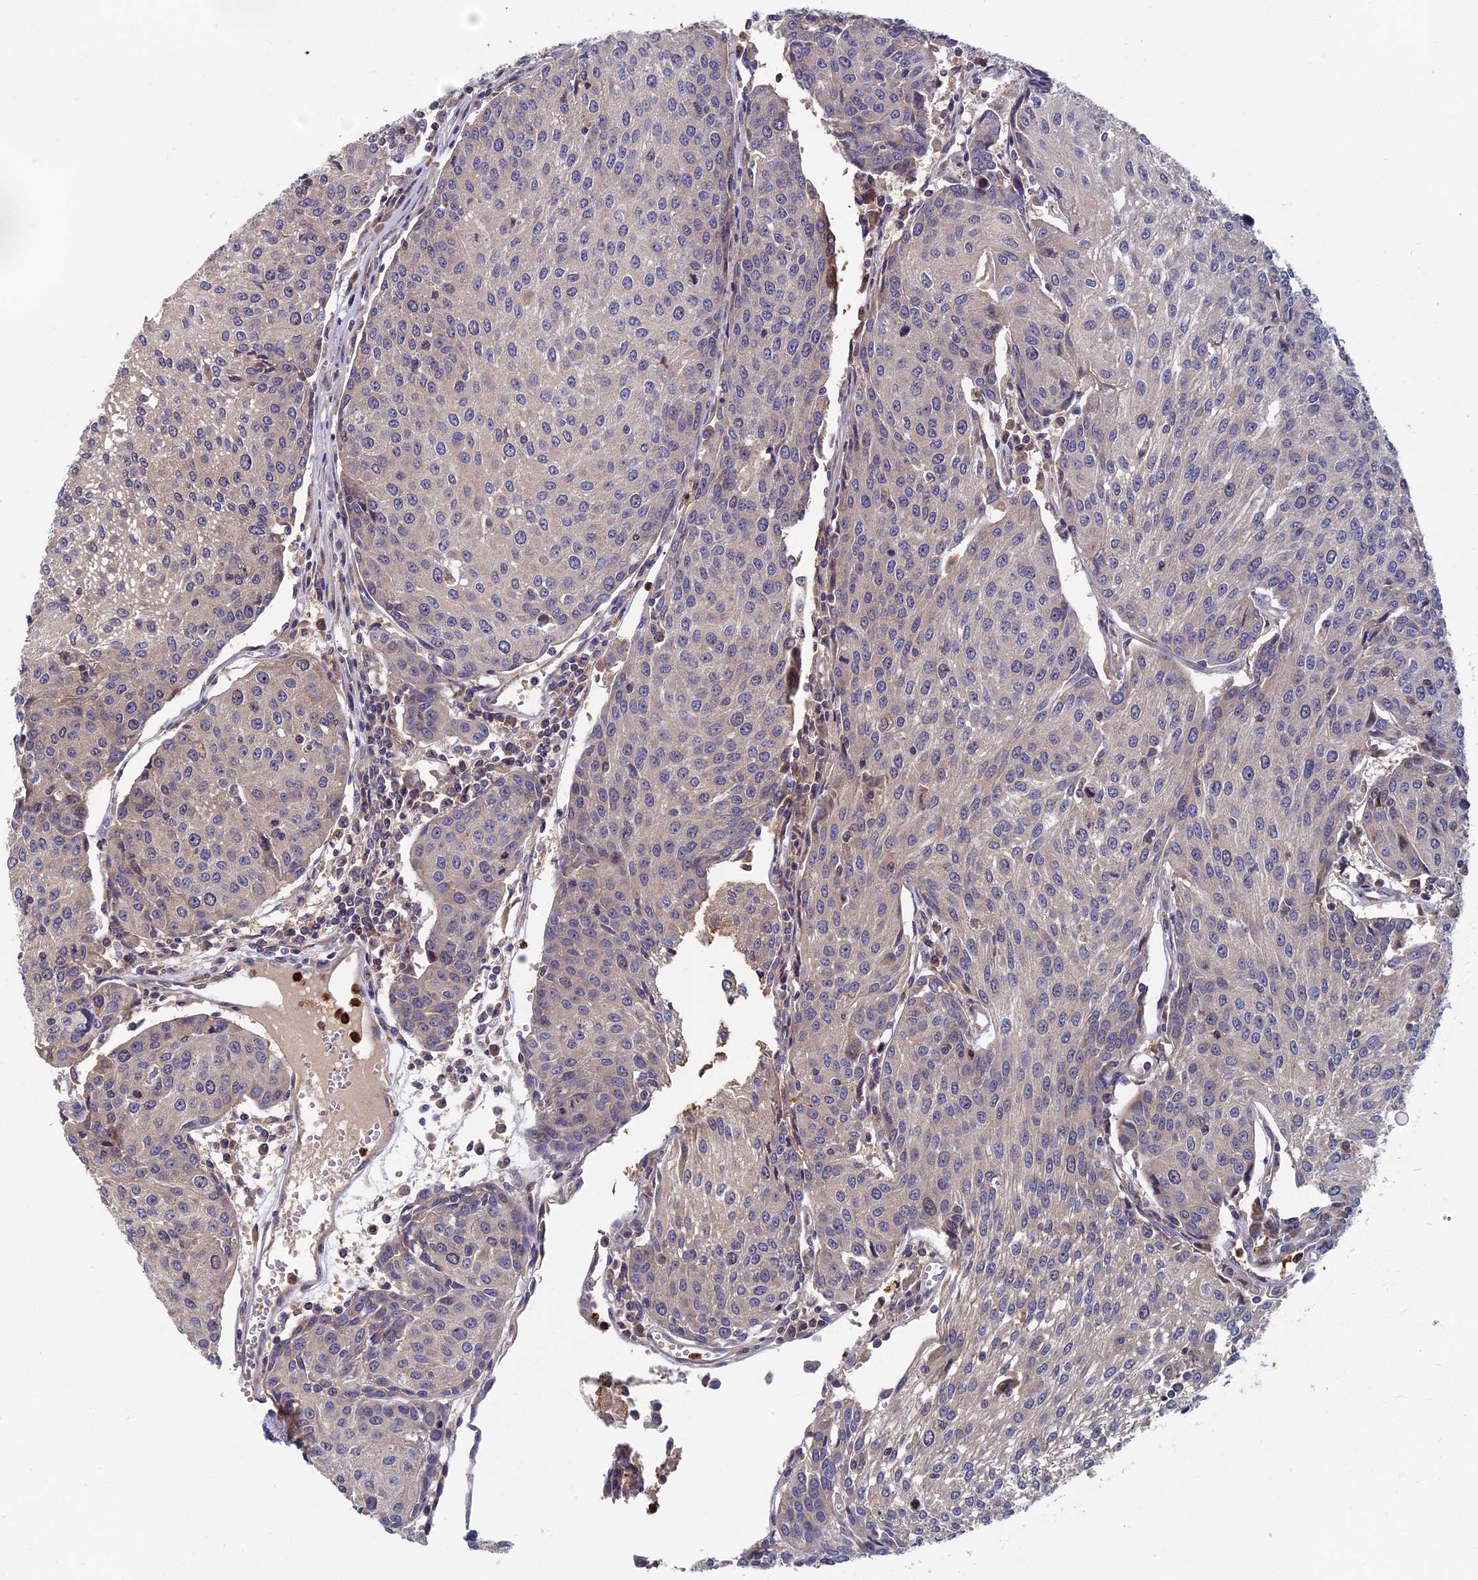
{"staining": {"intensity": "negative", "quantity": "none", "location": "none"}, "tissue": "urothelial cancer", "cell_type": "Tumor cells", "image_type": "cancer", "snomed": [{"axis": "morphology", "description": "Urothelial carcinoma, High grade"}, {"axis": "topography", "description": "Urinary bladder"}], "caption": "Tumor cells show no significant protein positivity in urothelial carcinoma (high-grade).", "gene": "TNK2", "patient": {"sex": "female", "age": 85}}